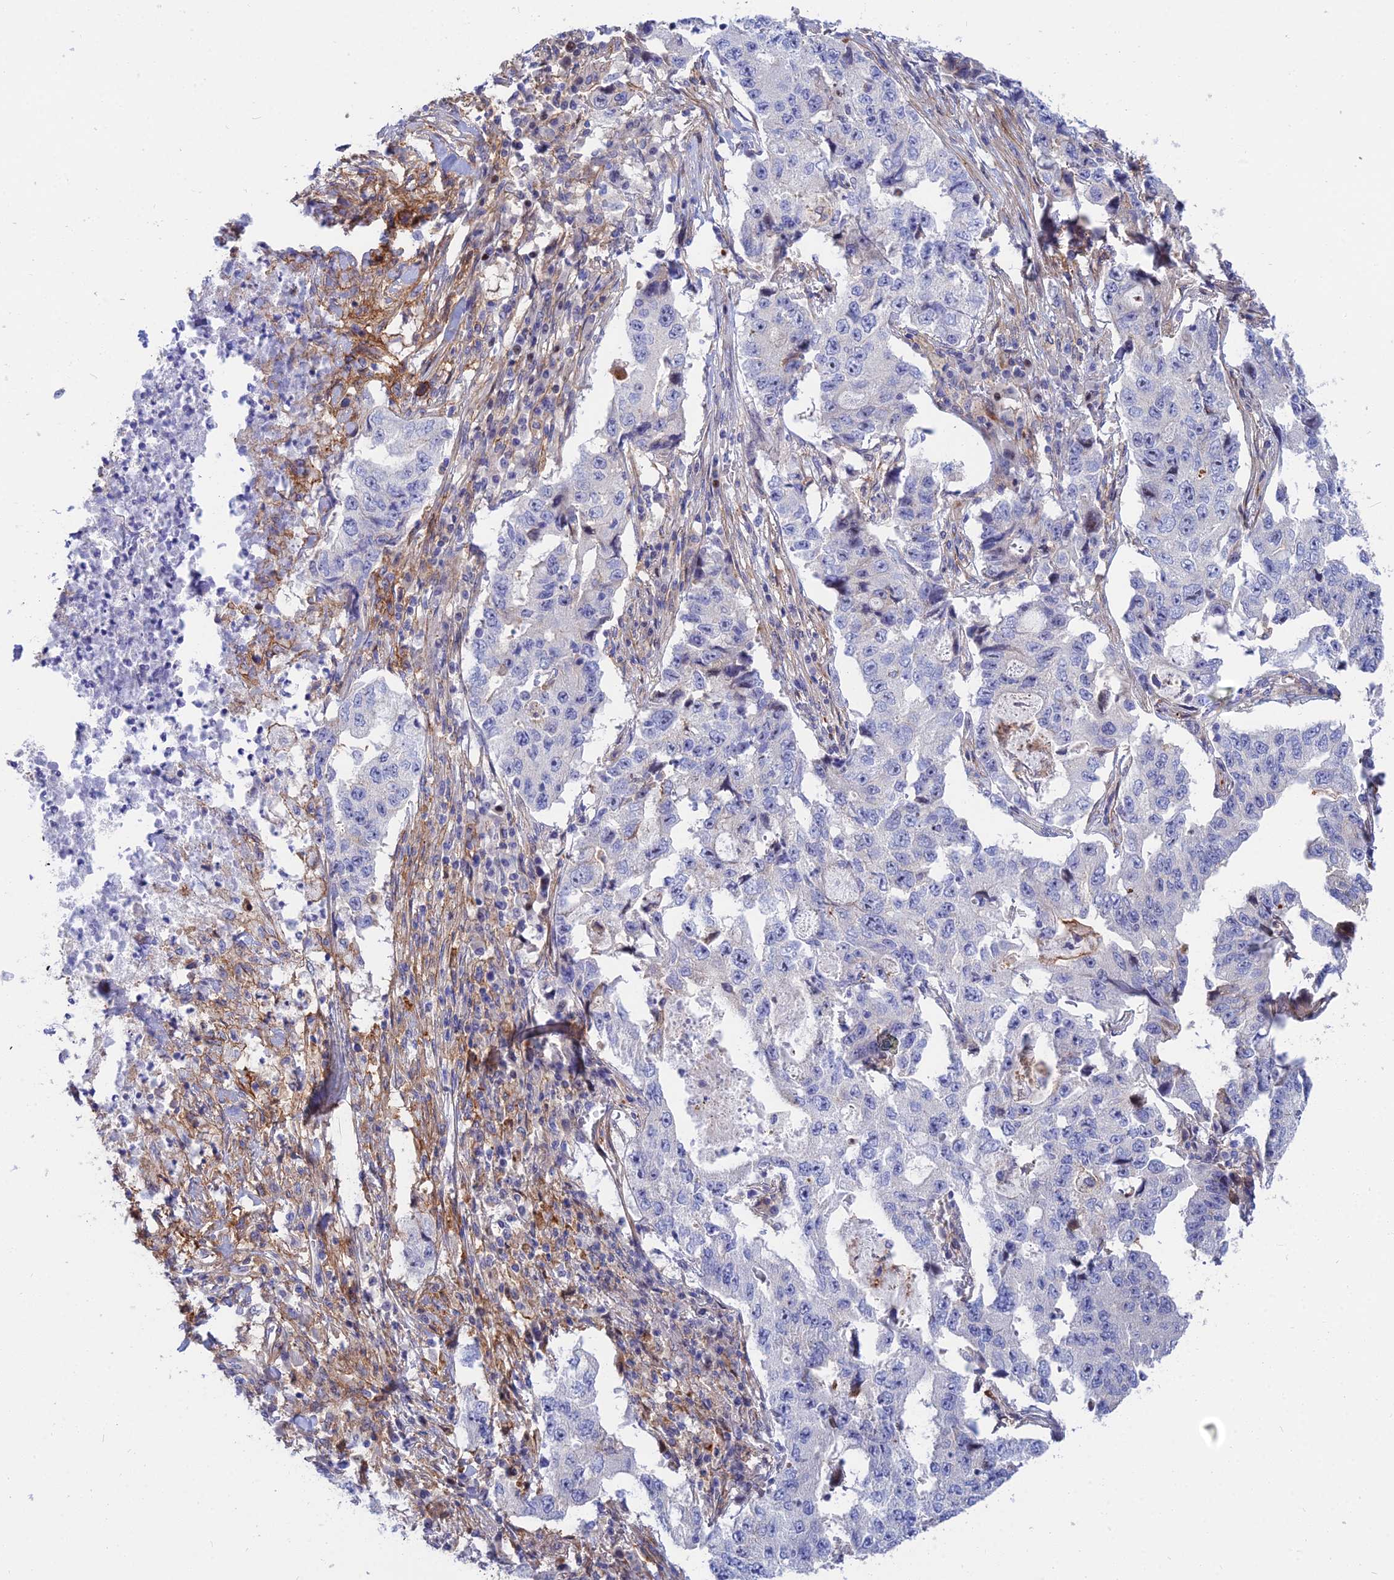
{"staining": {"intensity": "negative", "quantity": "none", "location": "none"}, "tissue": "lung cancer", "cell_type": "Tumor cells", "image_type": "cancer", "snomed": [{"axis": "morphology", "description": "Adenocarcinoma, NOS"}, {"axis": "topography", "description": "Lung"}], "caption": "A high-resolution photomicrograph shows immunohistochemistry (IHC) staining of adenocarcinoma (lung), which exhibits no significant expression in tumor cells.", "gene": "TRIM43B", "patient": {"sex": "female", "age": 51}}